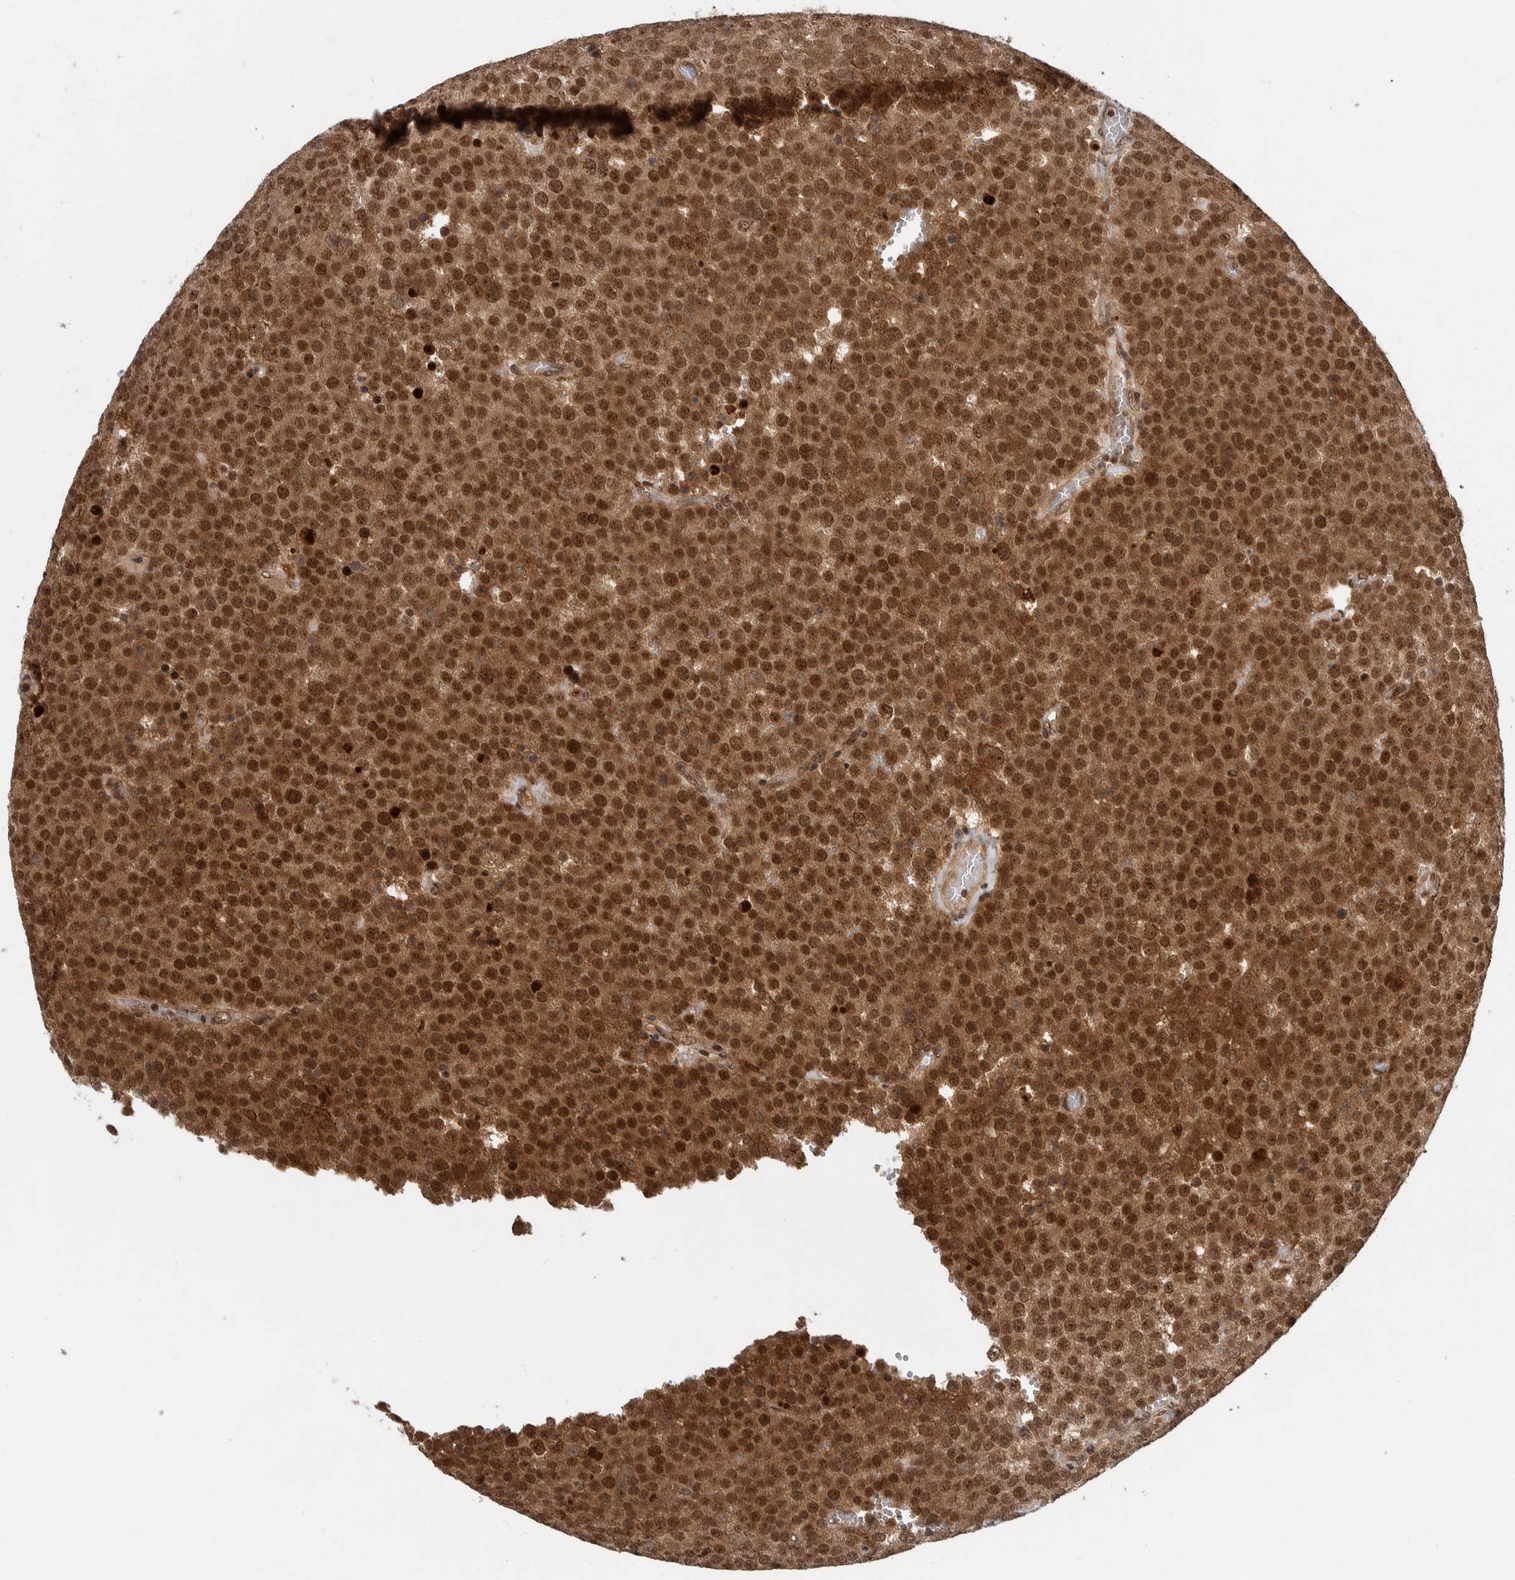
{"staining": {"intensity": "strong", "quantity": ">75%", "location": "cytoplasmic/membranous,nuclear"}, "tissue": "testis cancer", "cell_type": "Tumor cells", "image_type": "cancer", "snomed": [{"axis": "morphology", "description": "Normal tissue, NOS"}, {"axis": "morphology", "description": "Seminoma, NOS"}, {"axis": "topography", "description": "Testis"}], "caption": "DAB immunohistochemical staining of testis cancer (seminoma) displays strong cytoplasmic/membranous and nuclear protein expression in approximately >75% of tumor cells.", "gene": "RPS6KA4", "patient": {"sex": "male", "age": 71}}